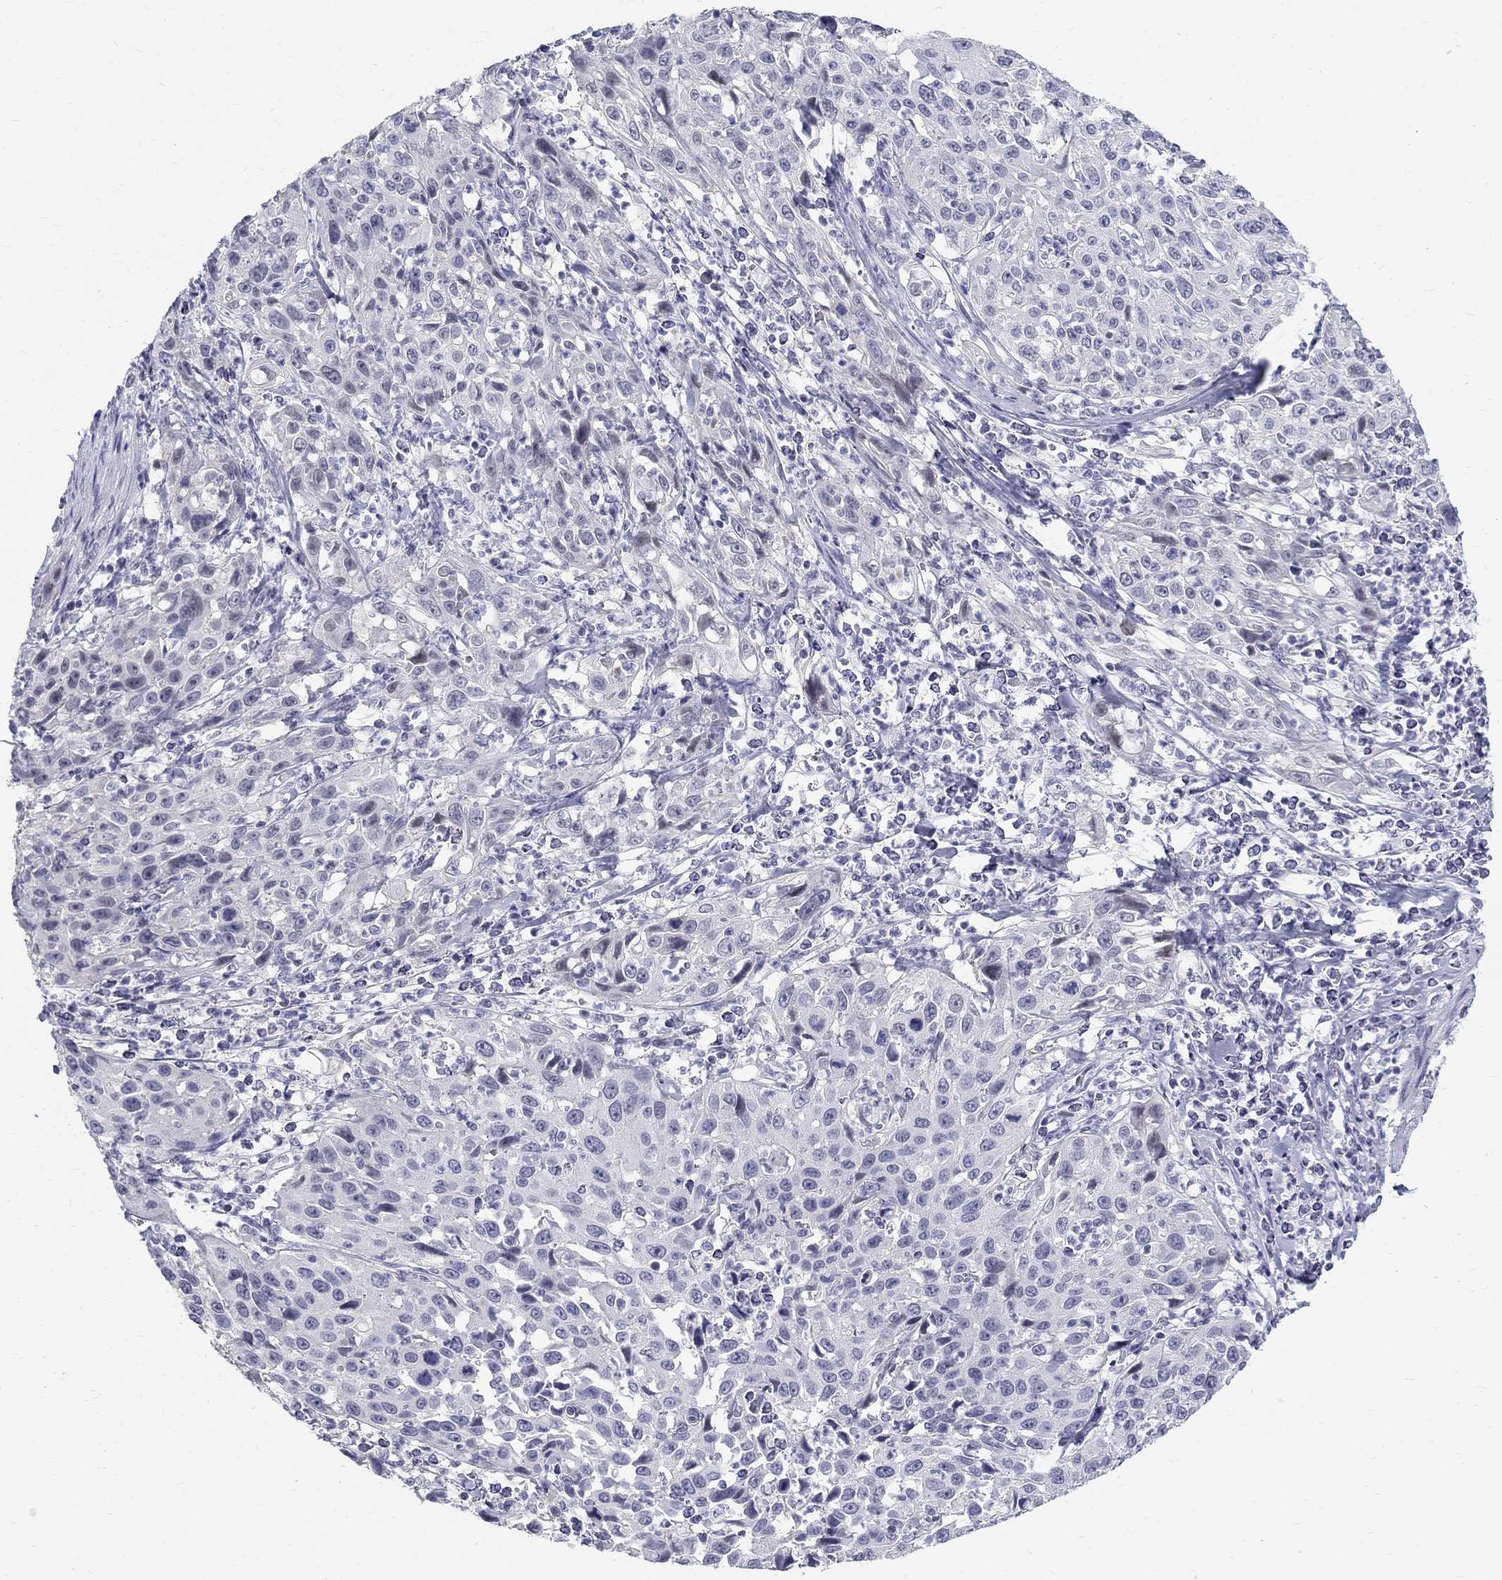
{"staining": {"intensity": "negative", "quantity": "none", "location": "none"}, "tissue": "cervical cancer", "cell_type": "Tumor cells", "image_type": "cancer", "snomed": [{"axis": "morphology", "description": "Squamous cell carcinoma, NOS"}, {"axis": "topography", "description": "Cervix"}], "caption": "This is an IHC histopathology image of cervical cancer. There is no positivity in tumor cells.", "gene": "MAGEB6", "patient": {"sex": "female", "age": 26}}